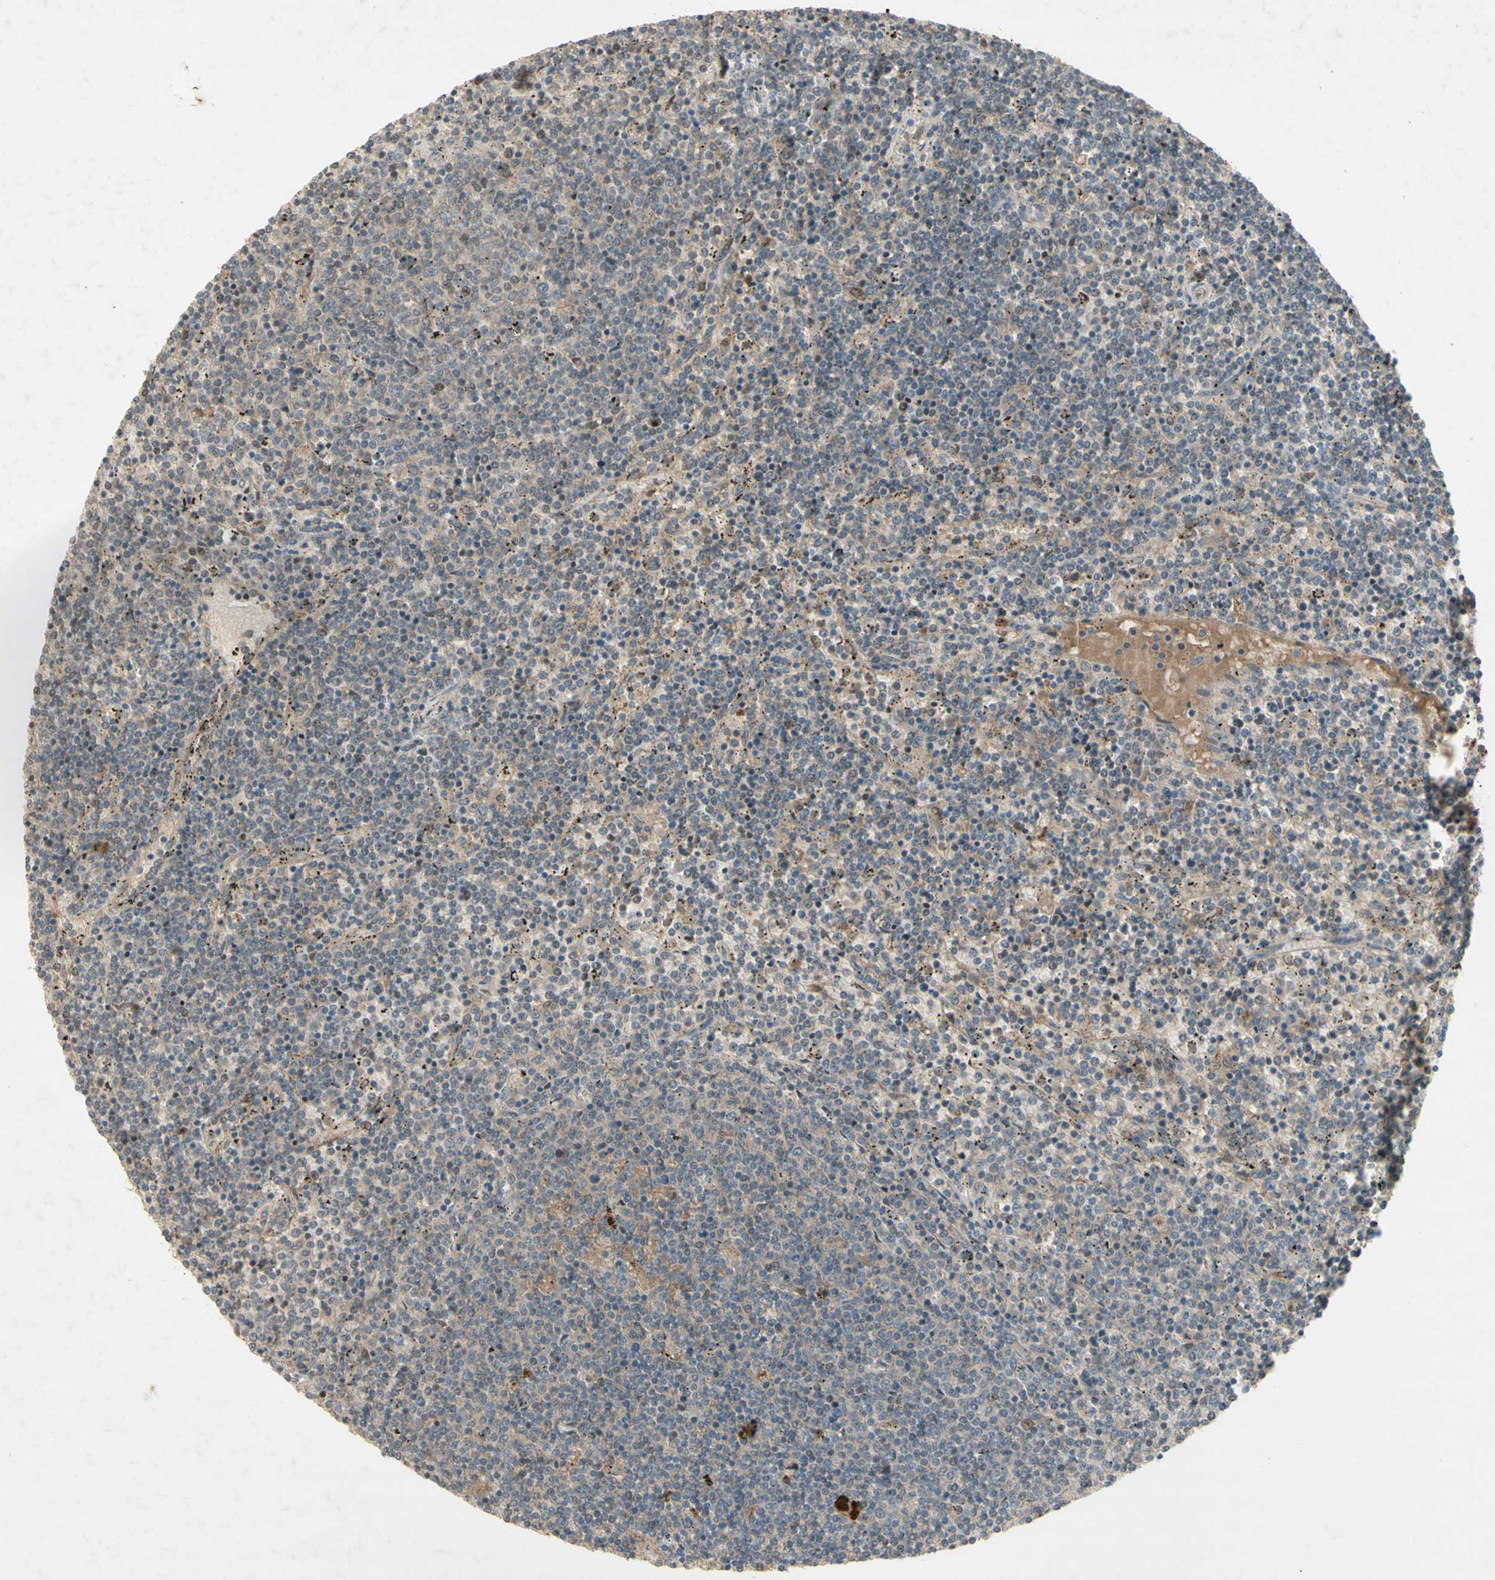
{"staining": {"intensity": "weak", "quantity": "<25%", "location": "cytoplasmic/membranous"}, "tissue": "lymphoma", "cell_type": "Tumor cells", "image_type": "cancer", "snomed": [{"axis": "morphology", "description": "Malignant lymphoma, non-Hodgkin's type, Low grade"}, {"axis": "topography", "description": "Spleen"}], "caption": "Image shows no protein staining in tumor cells of lymphoma tissue.", "gene": "NRG4", "patient": {"sex": "female", "age": 50}}